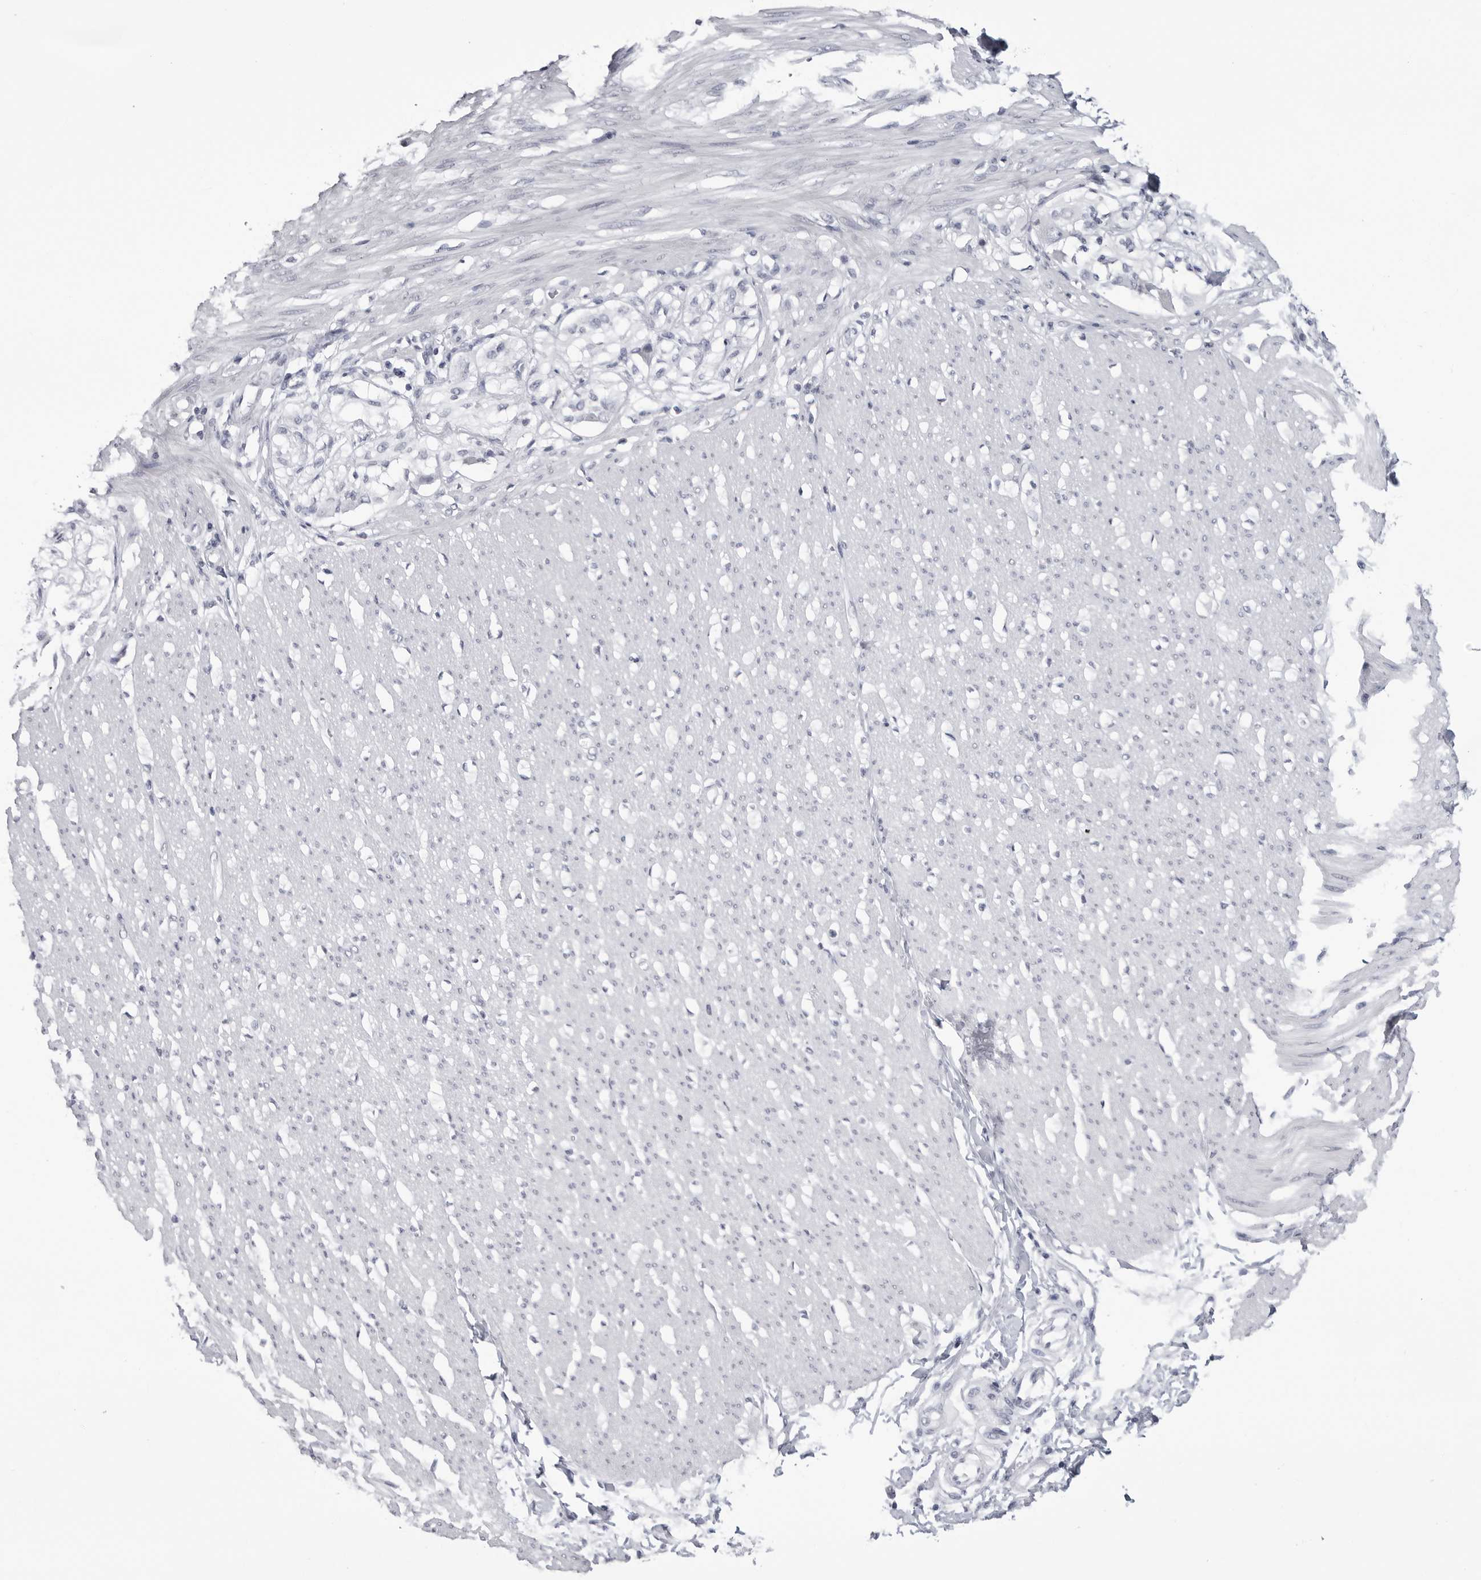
{"staining": {"intensity": "negative", "quantity": "none", "location": "none"}, "tissue": "smooth muscle", "cell_type": "Smooth muscle cells", "image_type": "normal", "snomed": [{"axis": "morphology", "description": "Normal tissue, NOS"}, {"axis": "morphology", "description": "Adenocarcinoma, NOS"}, {"axis": "topography", "description": "Colon"}, {"axis": "topography", "description": "Peripheral nerve tissue"}], "caption": "Unremarkable smooth muscle was stained to show a protein in brown. There is no significant expression in smooth muscle cells. (DAB IHC, high magnification).", "gene": "PGA3", "patient": {"sex": "male", "age": 14}}